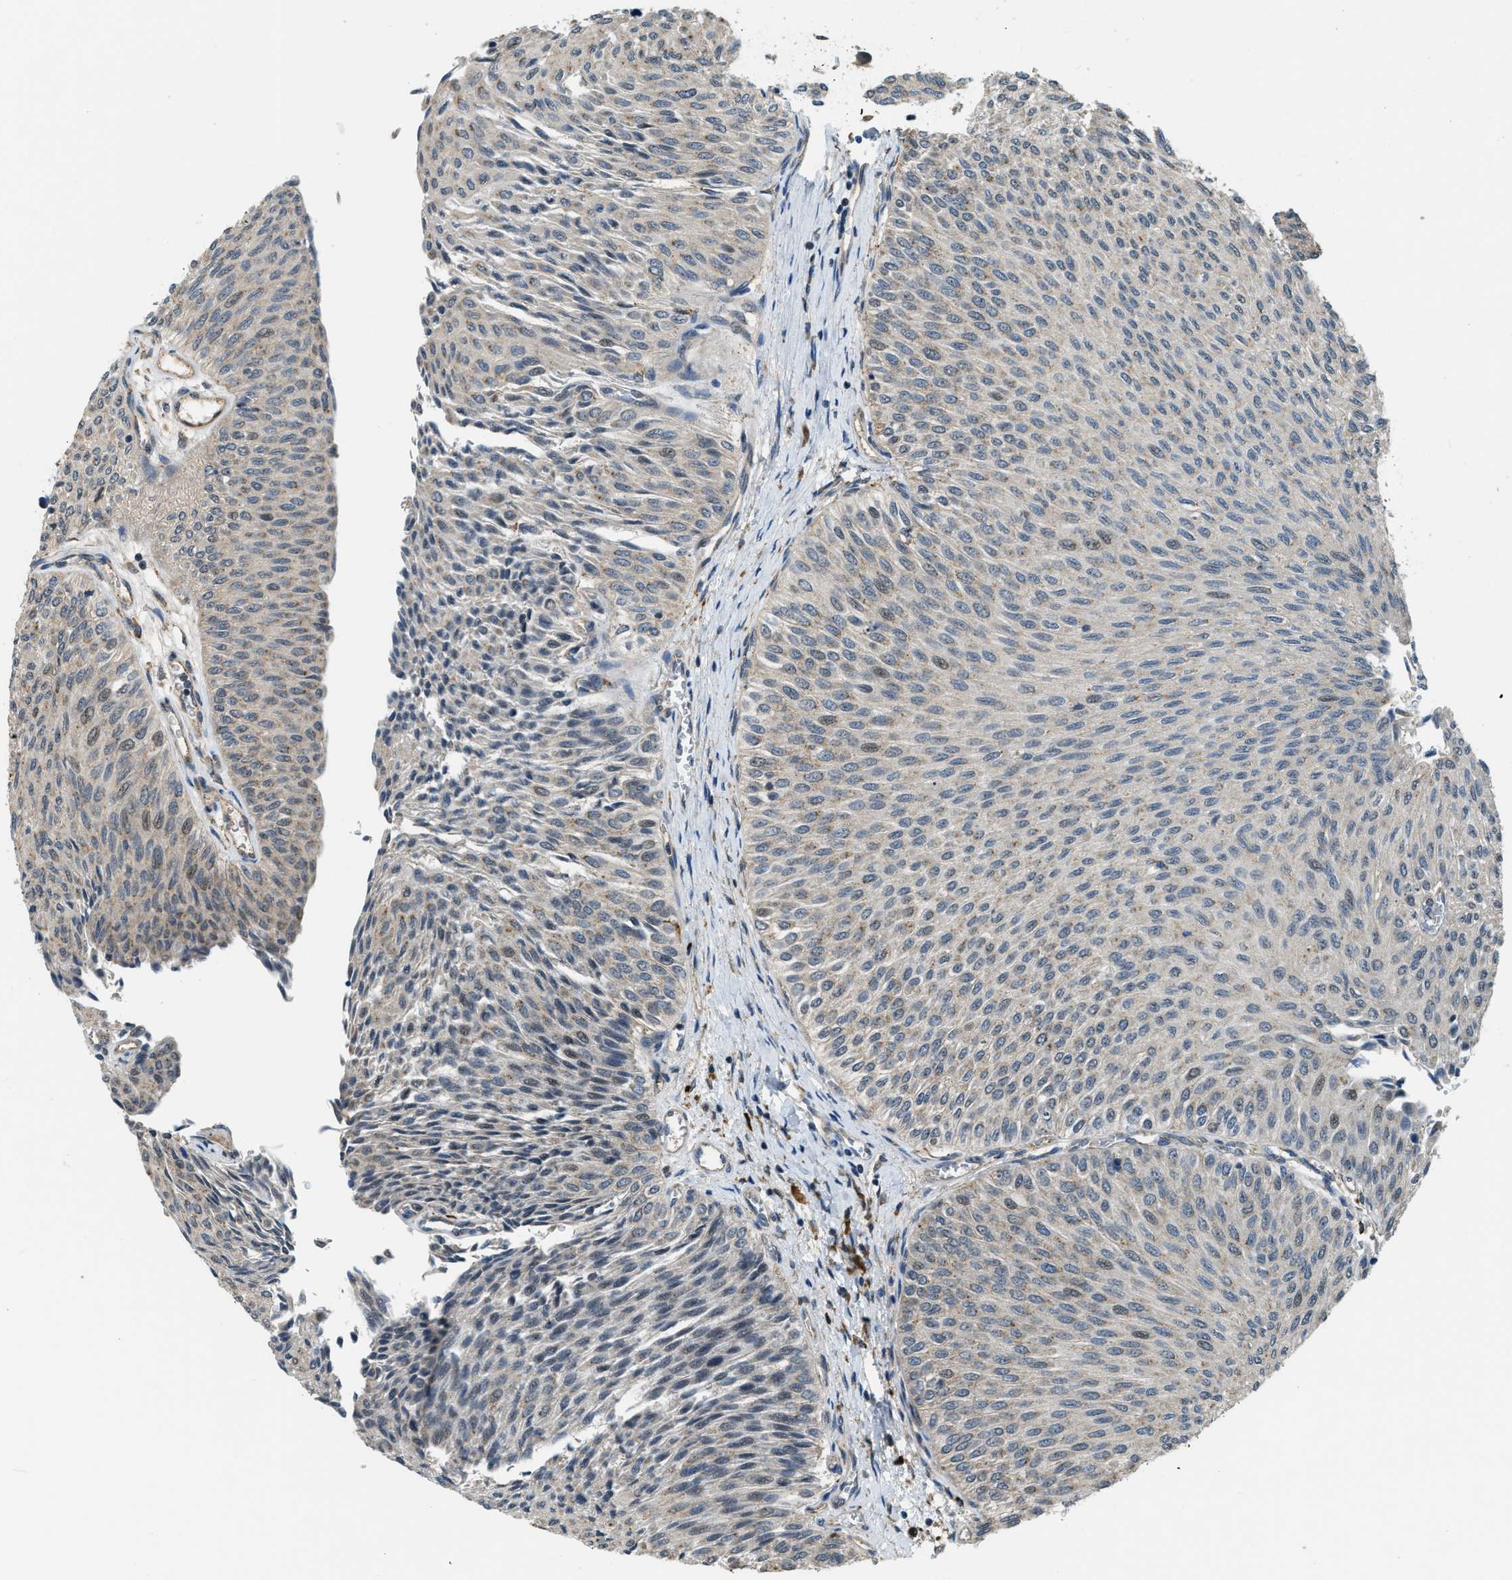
{"staining": {"intensity": "negative", "quantity": "none", "location": "none"}, "tissue": "urothelial cancer", "cell_type": "Tumor cells", "image_type": "cancer", "snomed": [{"axis": "morphology", "description": "Urothelial carcinoma, Low grade"}, {"axis": "topography", "description": "Urinary bladder"}], "caption": "Low-grade urothelial carcinoma was stained to show a protein in brown. There is no significant expression in tumor cells. Nuclei are stained in blue.", "gene": "STARD3NL", "patient": {"sex": "male", "age": 78}}